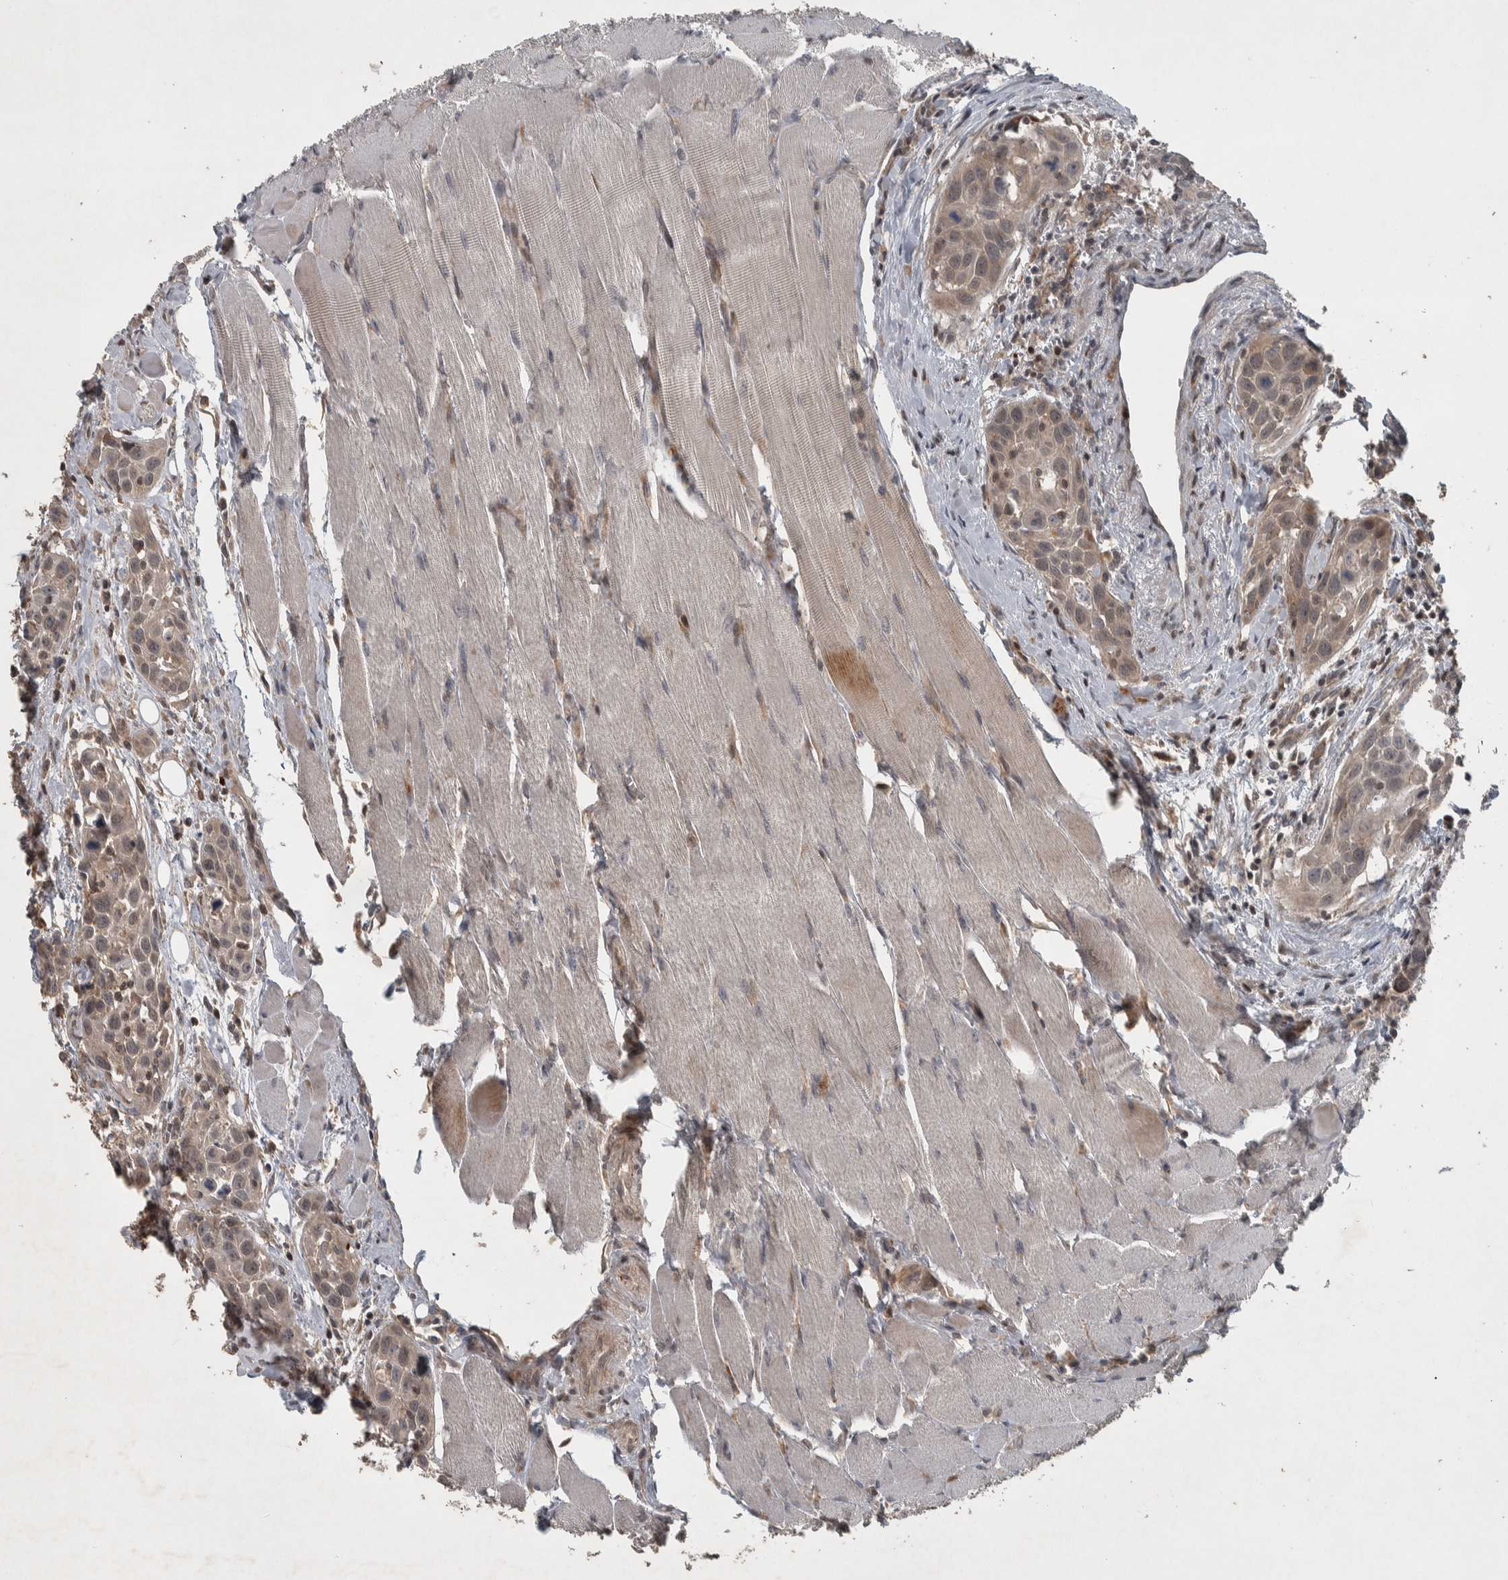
{"staining": {"intensity": "weak", "quantity": "25%-75%", "location": "cytoplasmic/membranous,nuclear"}, "tissue": "head and neck cancer", "cell_type": "Tumor cells", "image_type": "cancer", "snomed": [{"axis": "morphology", "description": "Squamous cell carcinoma, NOS"}, {"axis": "topography", "description": "Oral tissue"}, {"axis": "topography", "description": "Head-Neck"}], "caption": "Tumor cells reveal low levels of weak cytoplasmic/membranous and nuclear positivity in about 25%-75% of cells in head and neck cancer (squamous cell carcinoma).", "gene": "ERAL1", "patient": {"sex": "female", "age": 50}}